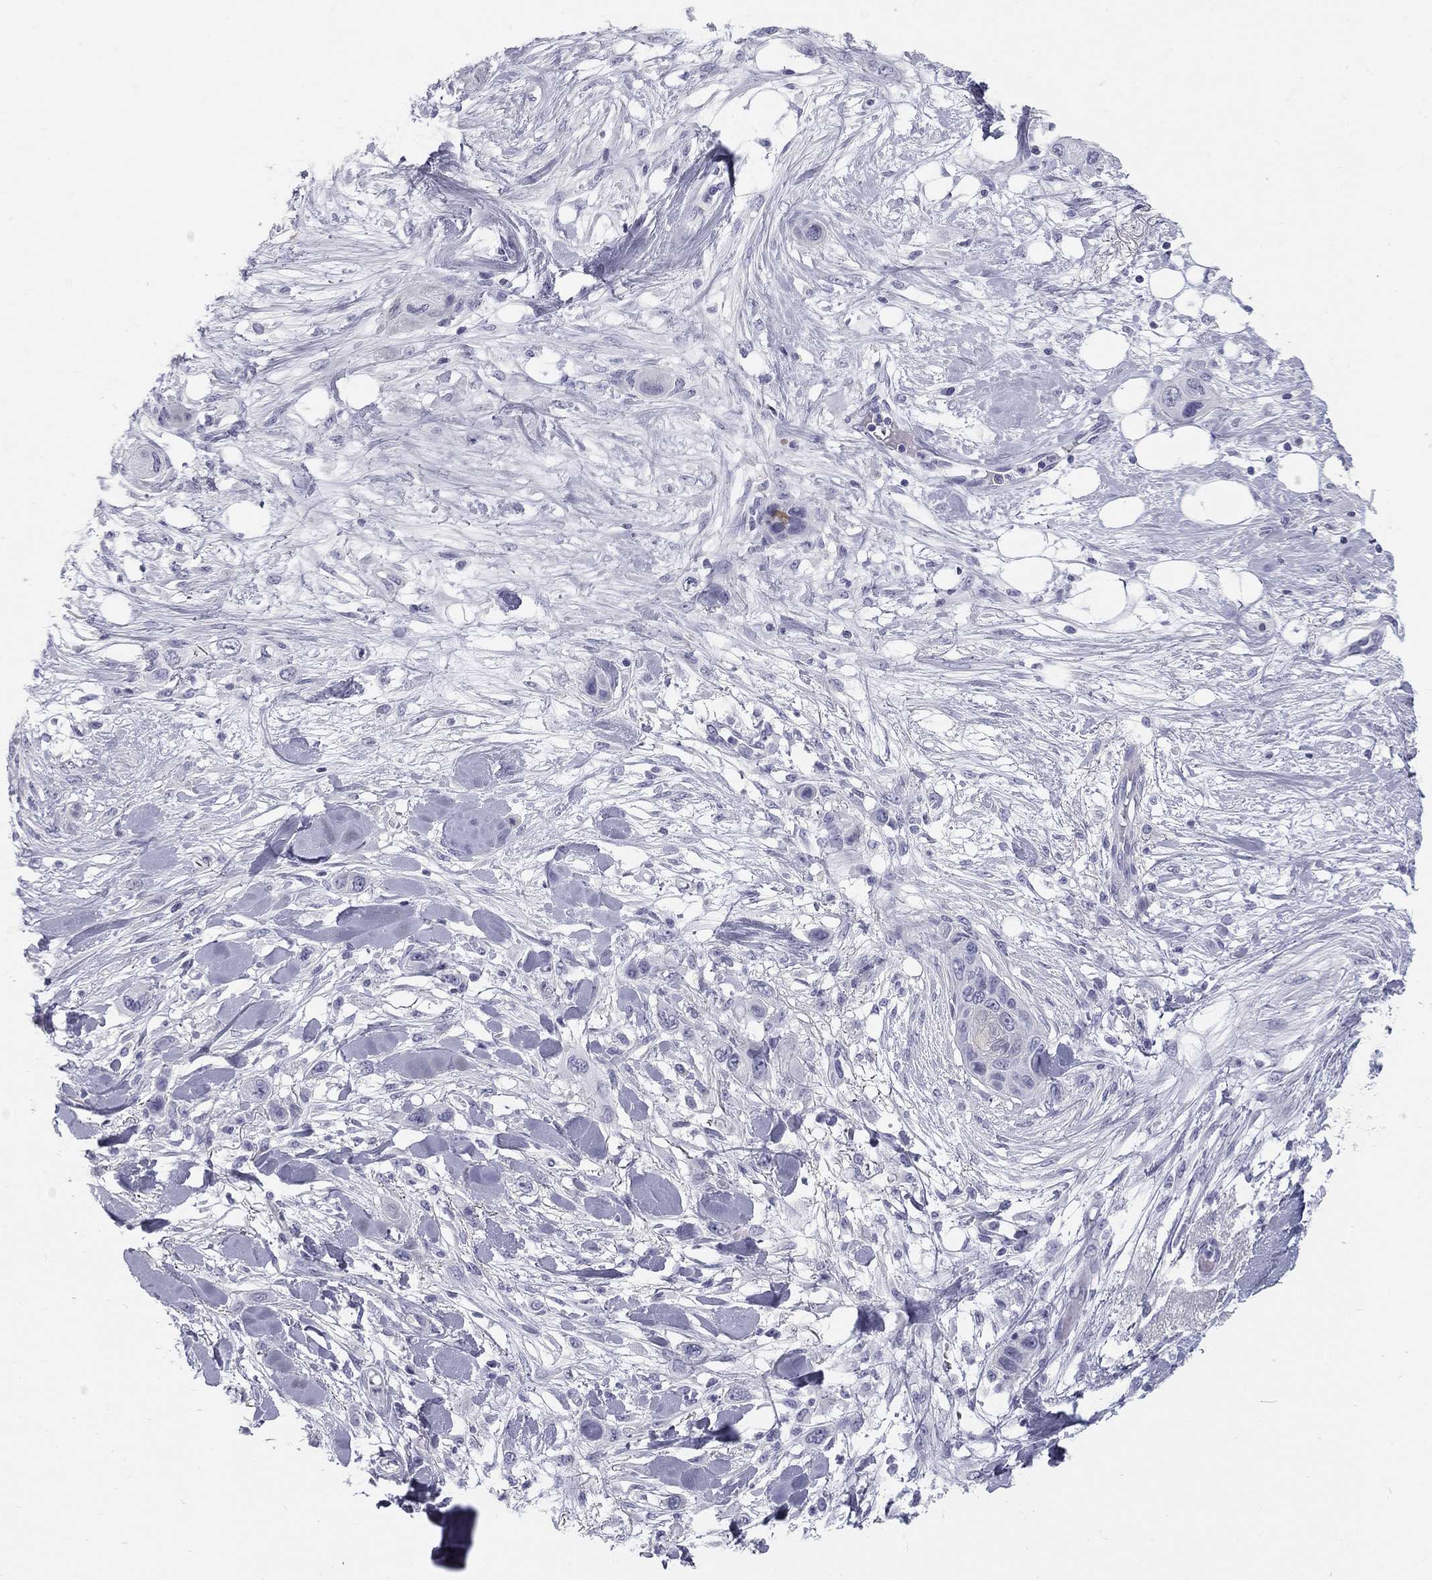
{"staining": {"intensity": "negative", "quantity": "none", "location": "none"}, "tissue": "skin cancer", "cell_type": "Tumor cells", "image_type": "cancer", "snomed": [{"axis": "morphology", "description": "Squamous cell carcinoma, NOS"}, {"axis": "topography", "description": "Skin"}], "caption": "Immunohistochemistry (IHC) of human skin cancer demonstrates no expression in tumor cells.", "gene": "SULT2B1", "patient": {"sex": "male", "age": 79}}